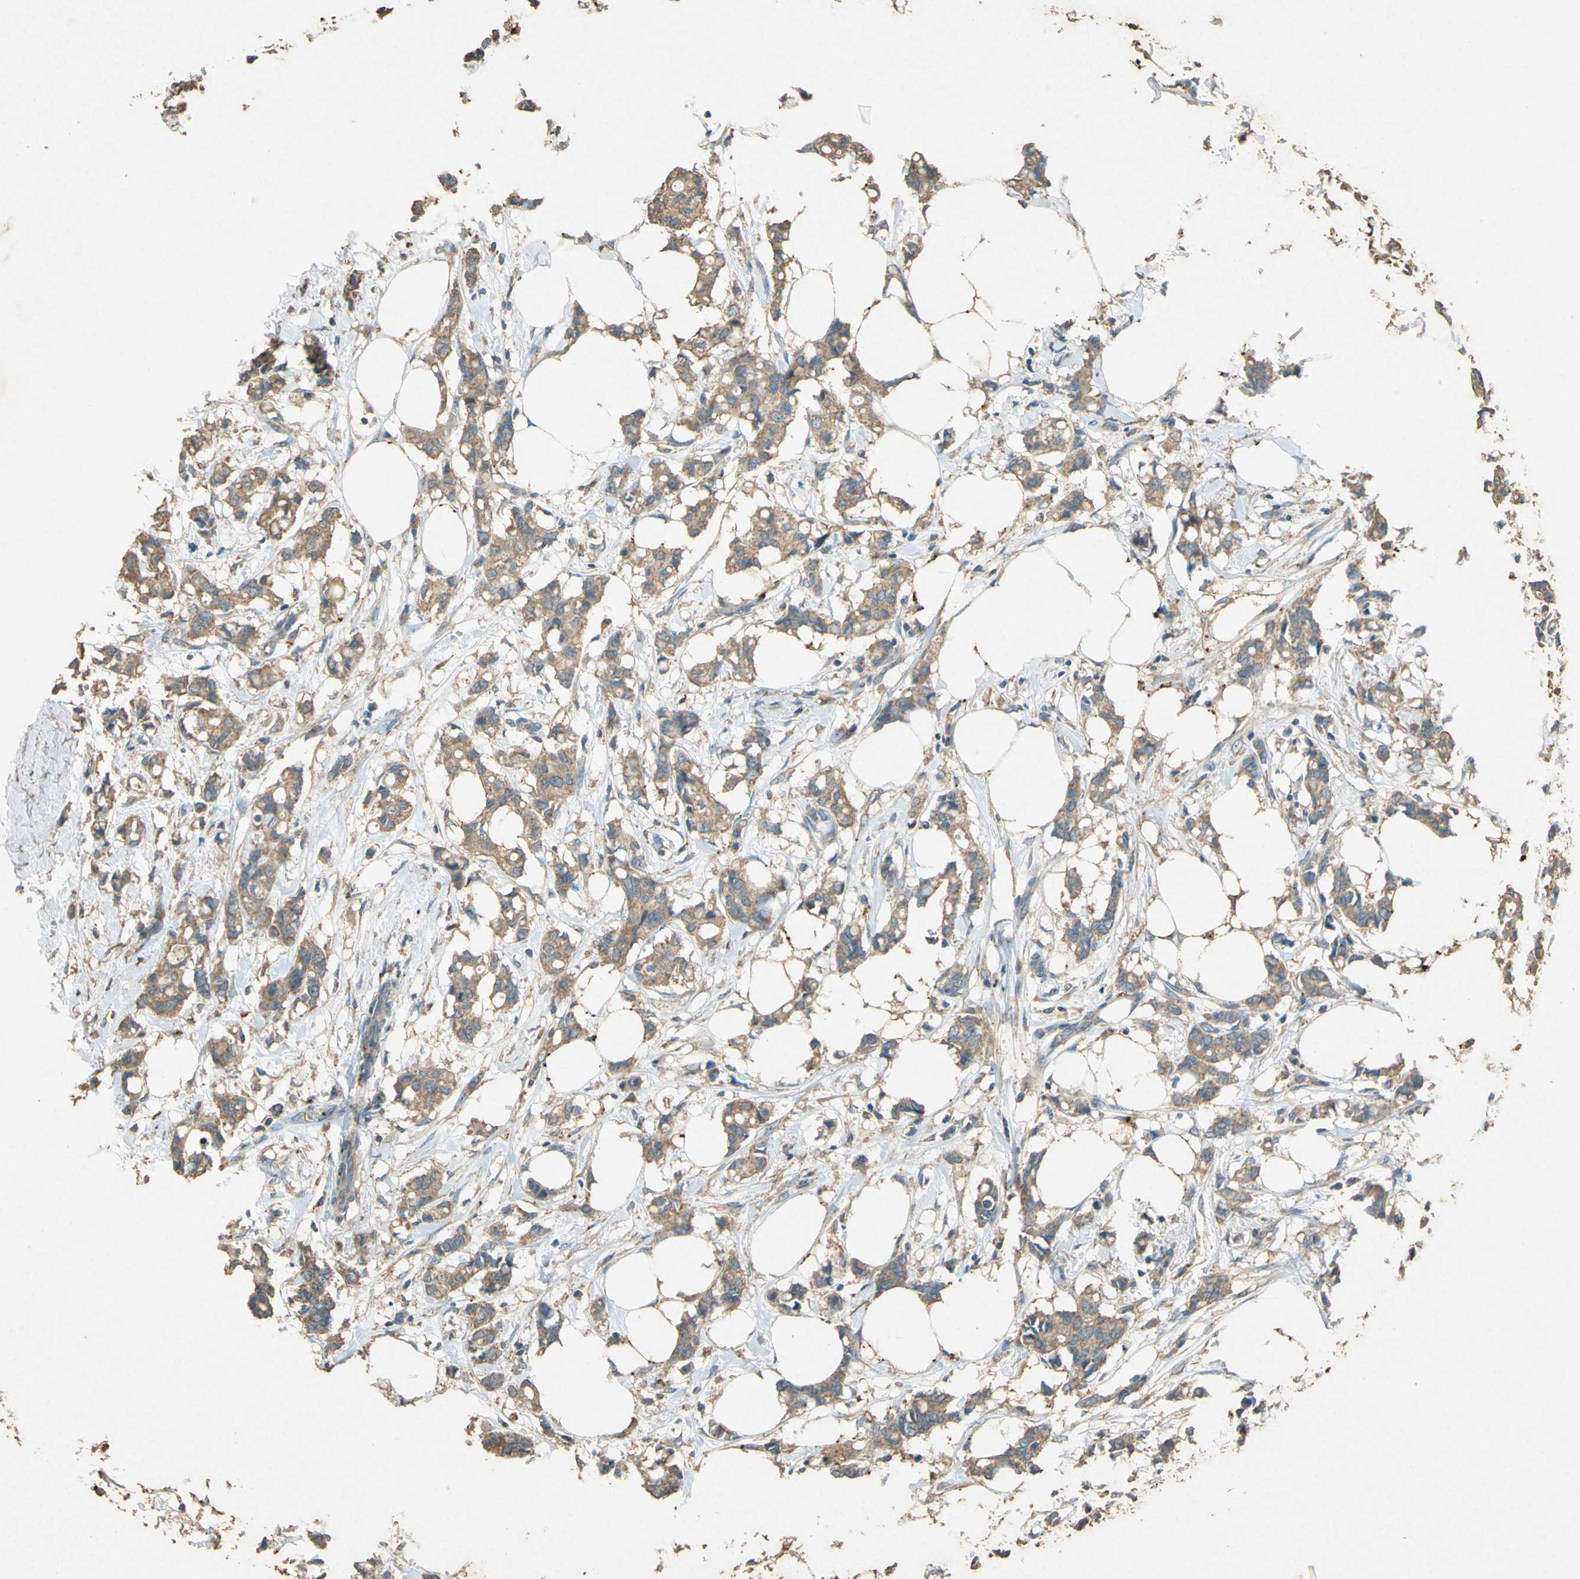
{"staining": {"intensity": "weak", "quantity": ">75%", "location": "cytoplasmic/membranous"}, "tissue": "breast cancer", "cell_type": "Tumor cells", "image_type": "cancer", "snomed": [{"axis": "morphology", "description": "Duct carcinoma"}, {"axis": "topography", "description": "Breast"}], "caption": "The micrograph shows immunohistochemical staining of breast cancer. There is weak cytoplasmic/membranous positivity is identified in about >75% of tumor cells. (IHC, brightfield microscopy, high magnification).", "gene": "ADAMTS5", "patient": {"sex": "female", "age": 84}}